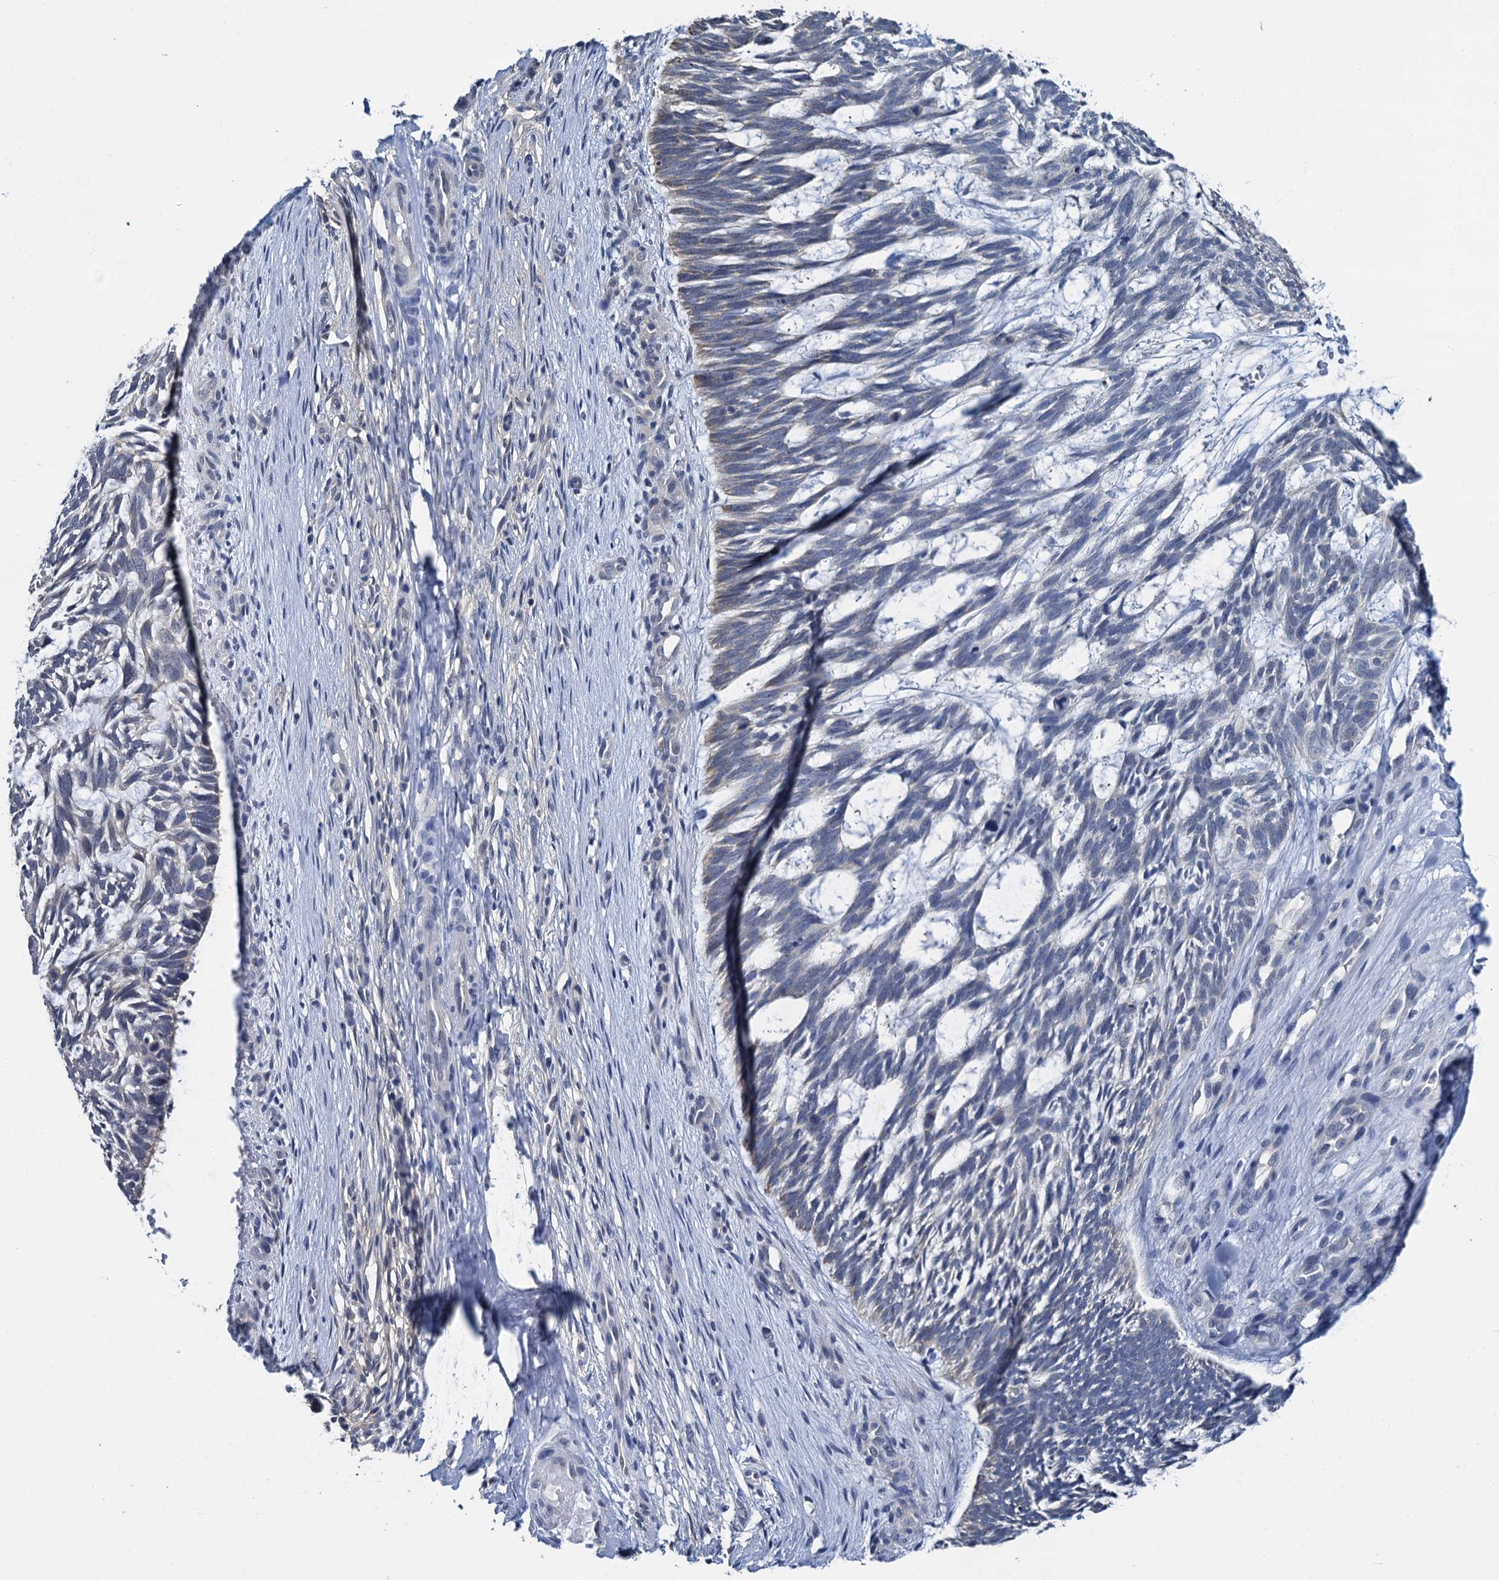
{"staining": {"intensity": "negative", "quantity": "none", "location": "none"}, "tissue": "skin cancer", "cell_type": "Tumor cells", "image_type": "cancer", "snomed": [{"axis": "morphology", "description": "Basal cell carcinoma"}, {"axis": "topography", "description": "Skin"}], "caption": "High power microscopy image of an immunohistochemistry image of skin cancer, revealing no significant staining in tumor cells.", "gene": "MIOX", "patient": {"sex": "male", "age": 88}}